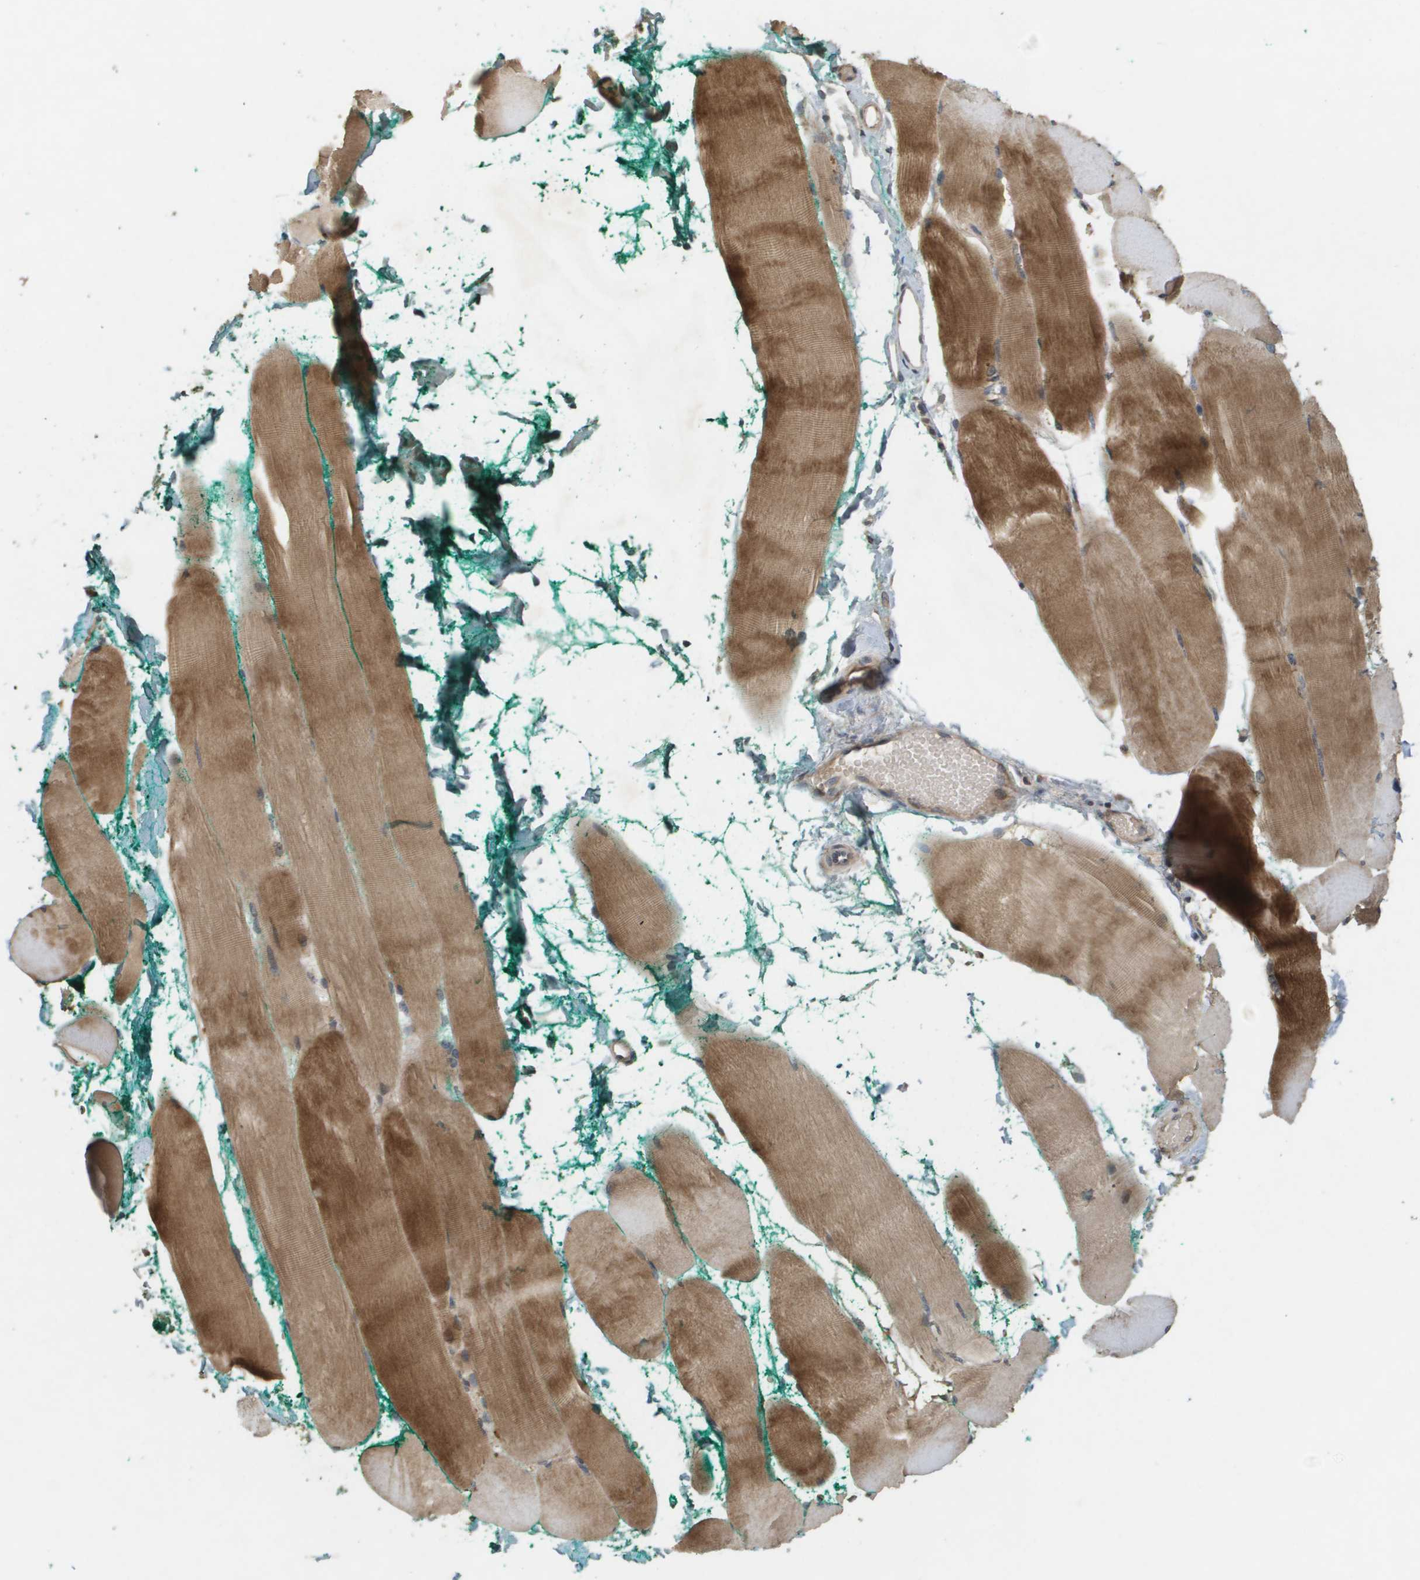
{"staining": {"intensity": "moderate", "quantity": ">75%", "location": "cytoplasmic/membranous"}, "tissue": "skeletal muscle", "cell_type": "Myocytes", "image_type": "normal", "snomed": [{"axis": "morphology", "description": "Normal tissue, NOS"}, {"axis": "morphology", "description": "Squamous cell carcinoma, NOS"}, {"axis": "topography", "description": "Skeletal muscle"}], "caption": "Brown immunohistochemical staining in normal human skeletal muscle shows moderate cytoplasmic/membranous staining in approximately >75% of myocytes. (IHC, brightfield microscopy, high magnification).", "gene": "RAB21", "patient": {"sex": "male", "age": 51}}